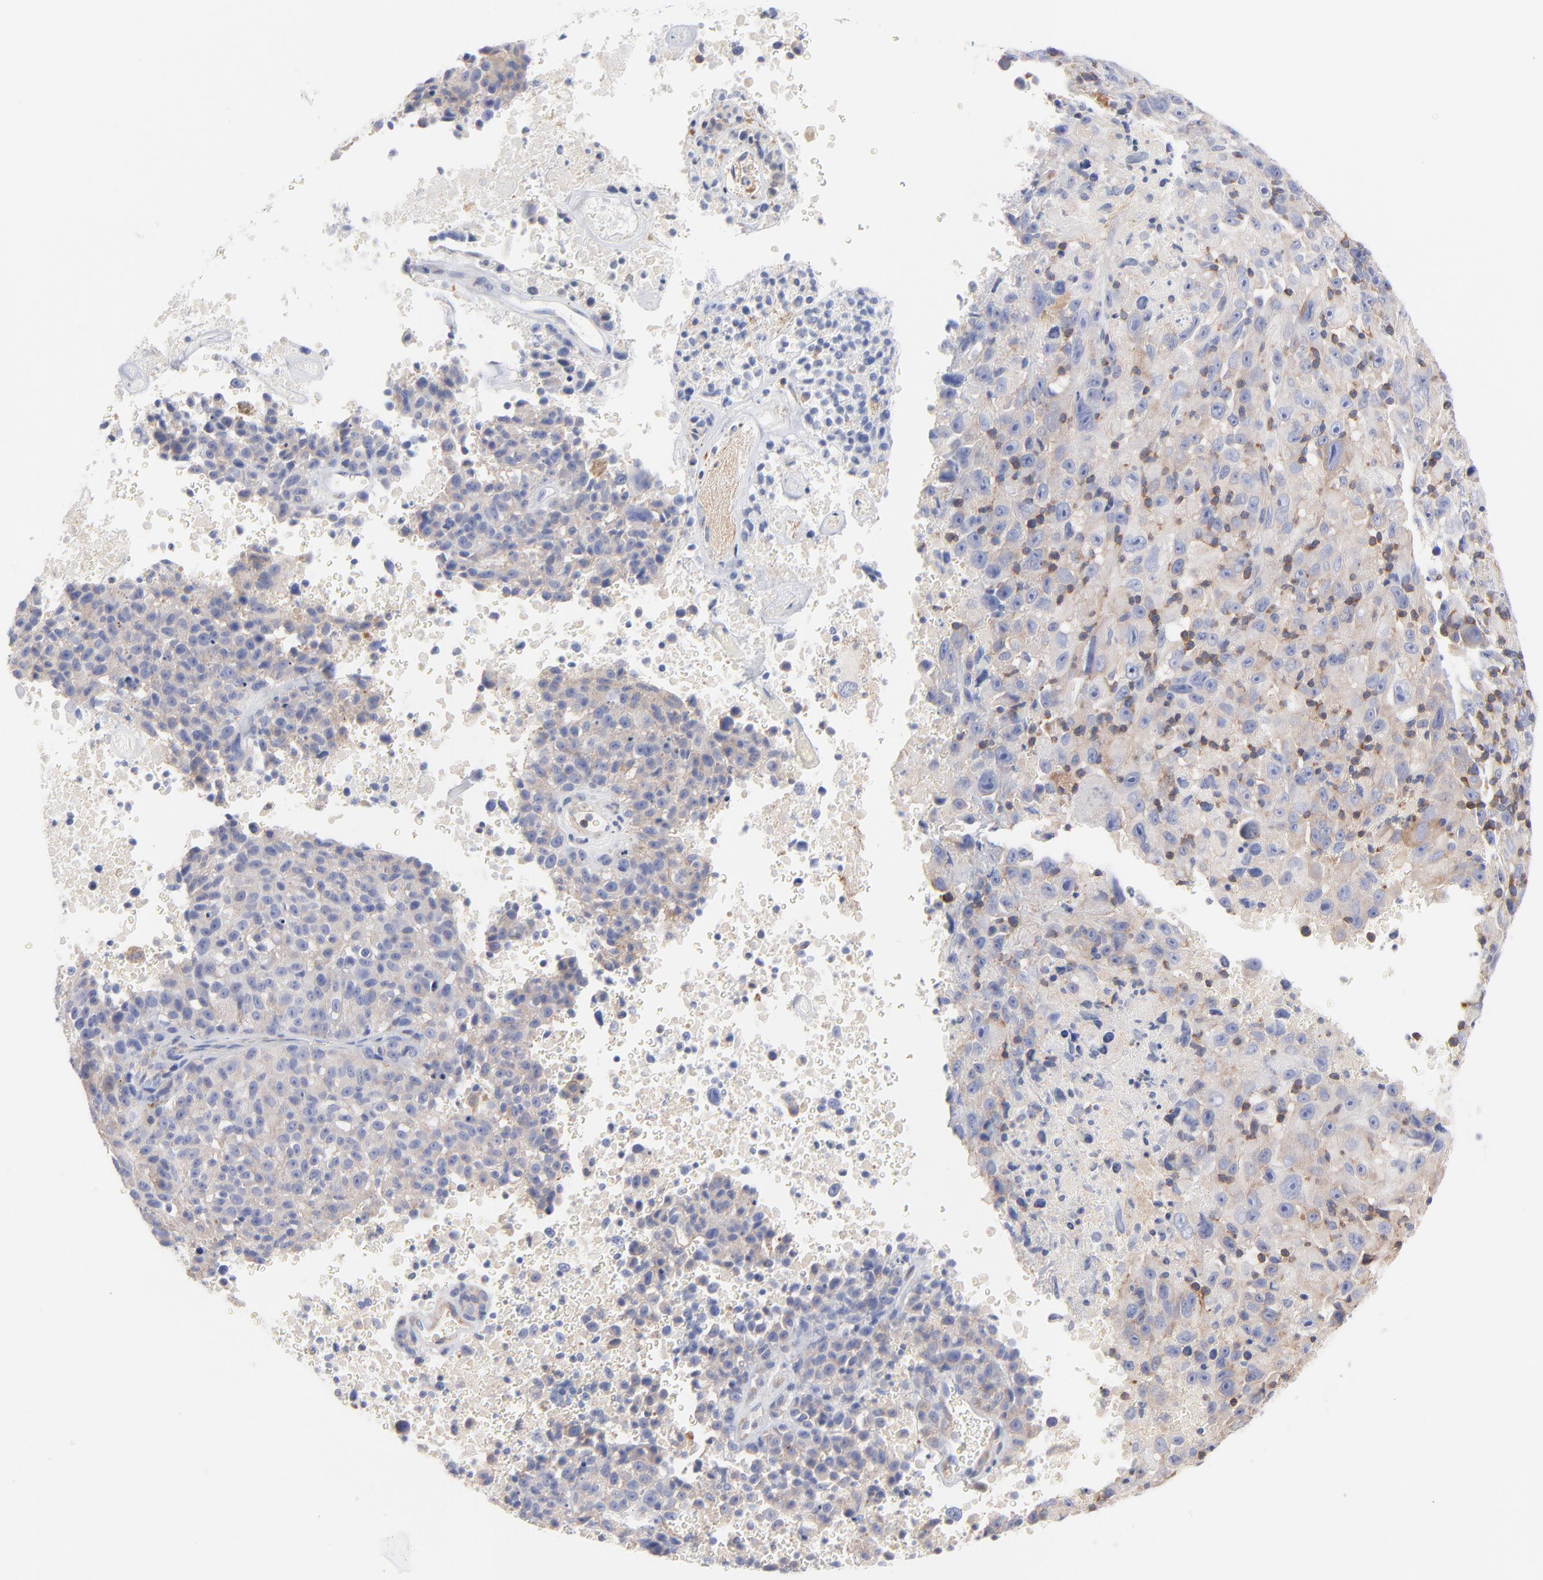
{"staining": {"intensity": "weak", "quantity": "25%-75%", "location": "cytoplasmic/membranous"}, "tissue": "melanoma", "cell_type": "Tumor cells", "image_type": "cancer", "snomed": [{"axis": "morphology", "description": "Malignant melanoma, Metastatic site"}, {"axis": "topography", "description": "Cerebral cortex"}], "caption": "Immunohistochemistry micrograph of neoplastic tissue: human melanoma stained using immunohistochemistry (IHC) reveals low levels of weak protein expression localized specifically in the cytoplasmic/membranous of tumor cells, appearing as a cytoplasmic/membranous brown color.", "gene": "SEPTIN6", "patient": {"sex": "female", "age": 52}}